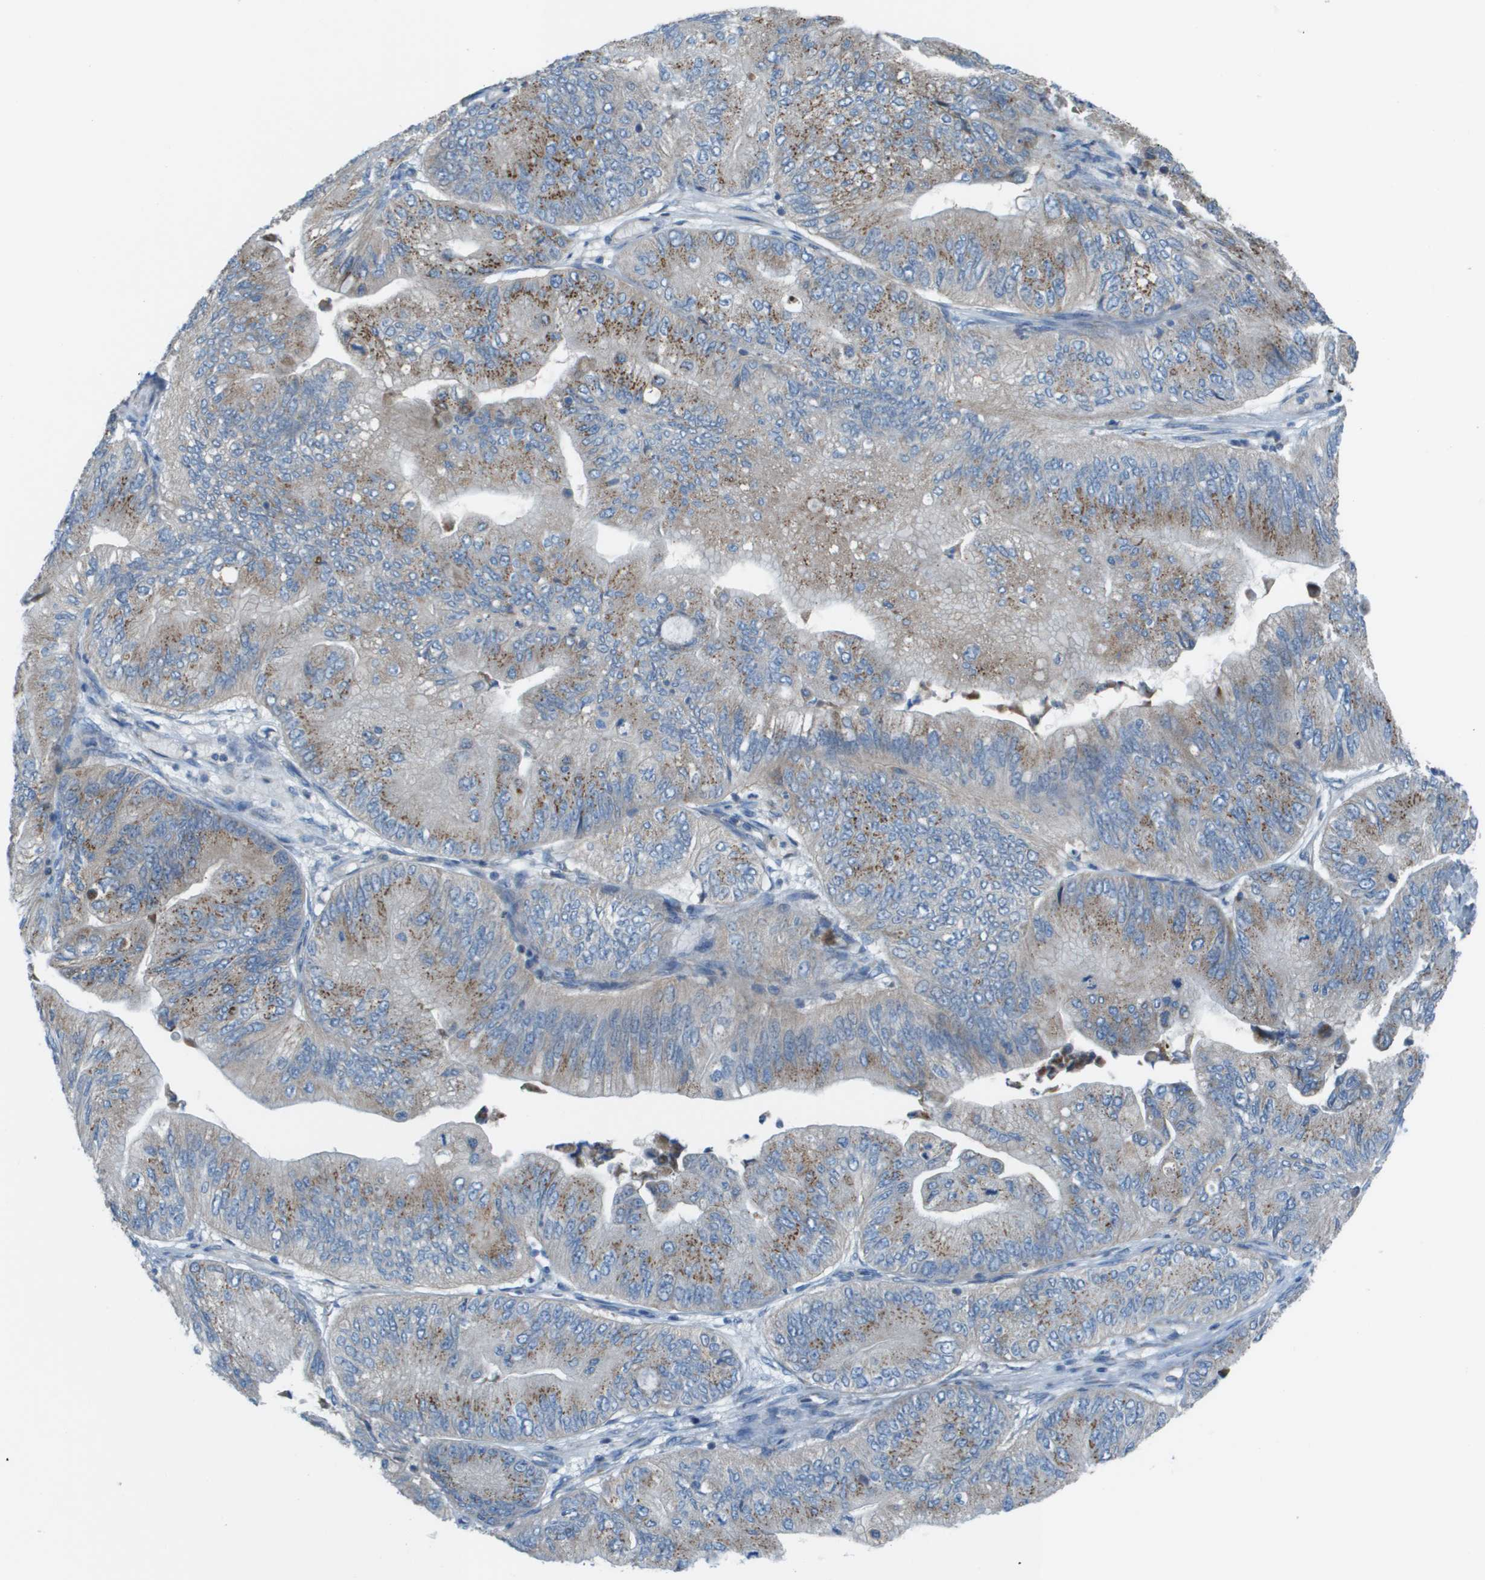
{"staining": {"intensity": "moderate", "quantity": "25%-75%", "location": "cytoplasmic/membranous"}, "tissue": "ovarian cancer", "cell_type": "Tumor cells", "image_type": "cancer", "snomed": [{"axis": "morphology", "description": "Cystadenocarcinoma, mucinous, NOS"}, {"axis": "topography", "description": "Ovary"}], "caption": "There is medium levels of moderate cytoplasmic/membranous expression in tumor cells of ovarian cancer (mucinous cystadenocarcinoma), as demonstrated by immunohistochemical staining (brown color).", "gene": "GALNT6", "patient": {"sex": "female", "age": 61}}